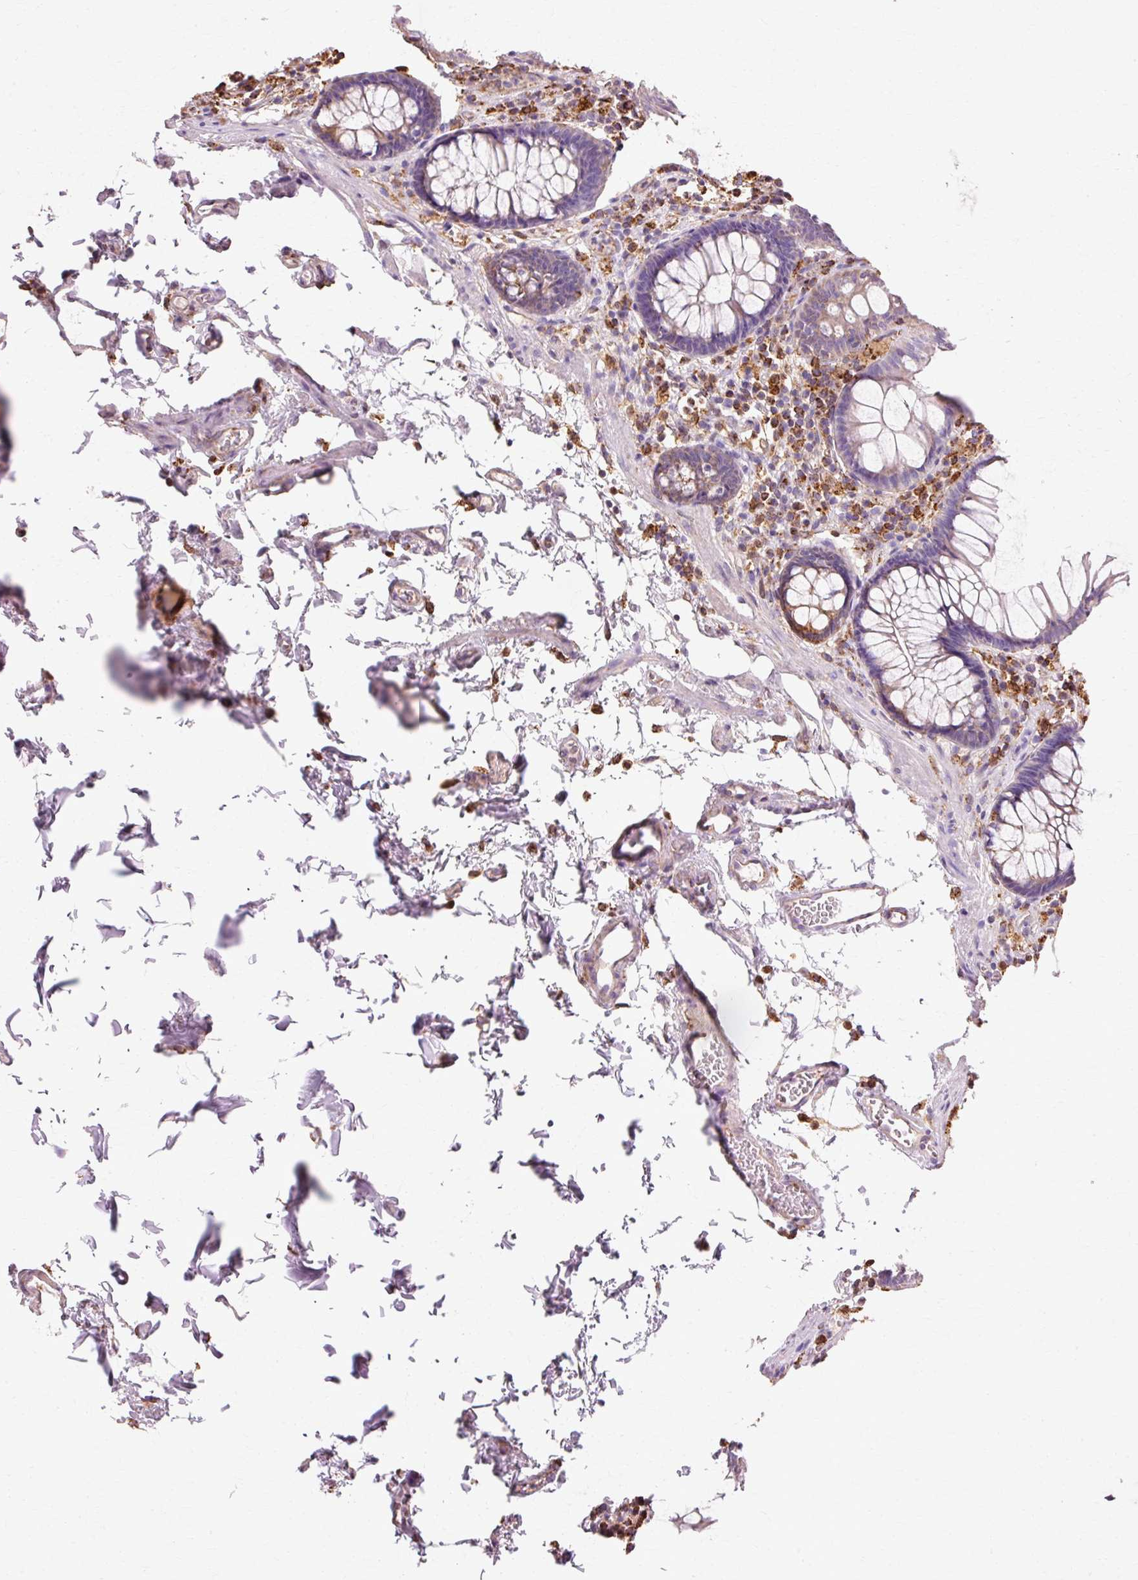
{"staining": {"intensity": "weak", "quantity": "25%-75%", "location": "cytoplasmic/membranous"}, "tissue": "colon", "cell_type": "Endothelial cells", "image_type": "normal", "snomed": [{"axis": "morphology", "description": "Normal tissue, NOS"}, {"axis": "topography", "description": "Colon"}, {"axis": "topography", "description": "Peripheral nerve tissue"}], "caption": "A low amount of weak cytoplasmic/membranous expression is appreciated in about 25%-75% of endothelial cells in benign colon.", "gene": "GPX1", "patient": {"sex": "male", "age": 84}}